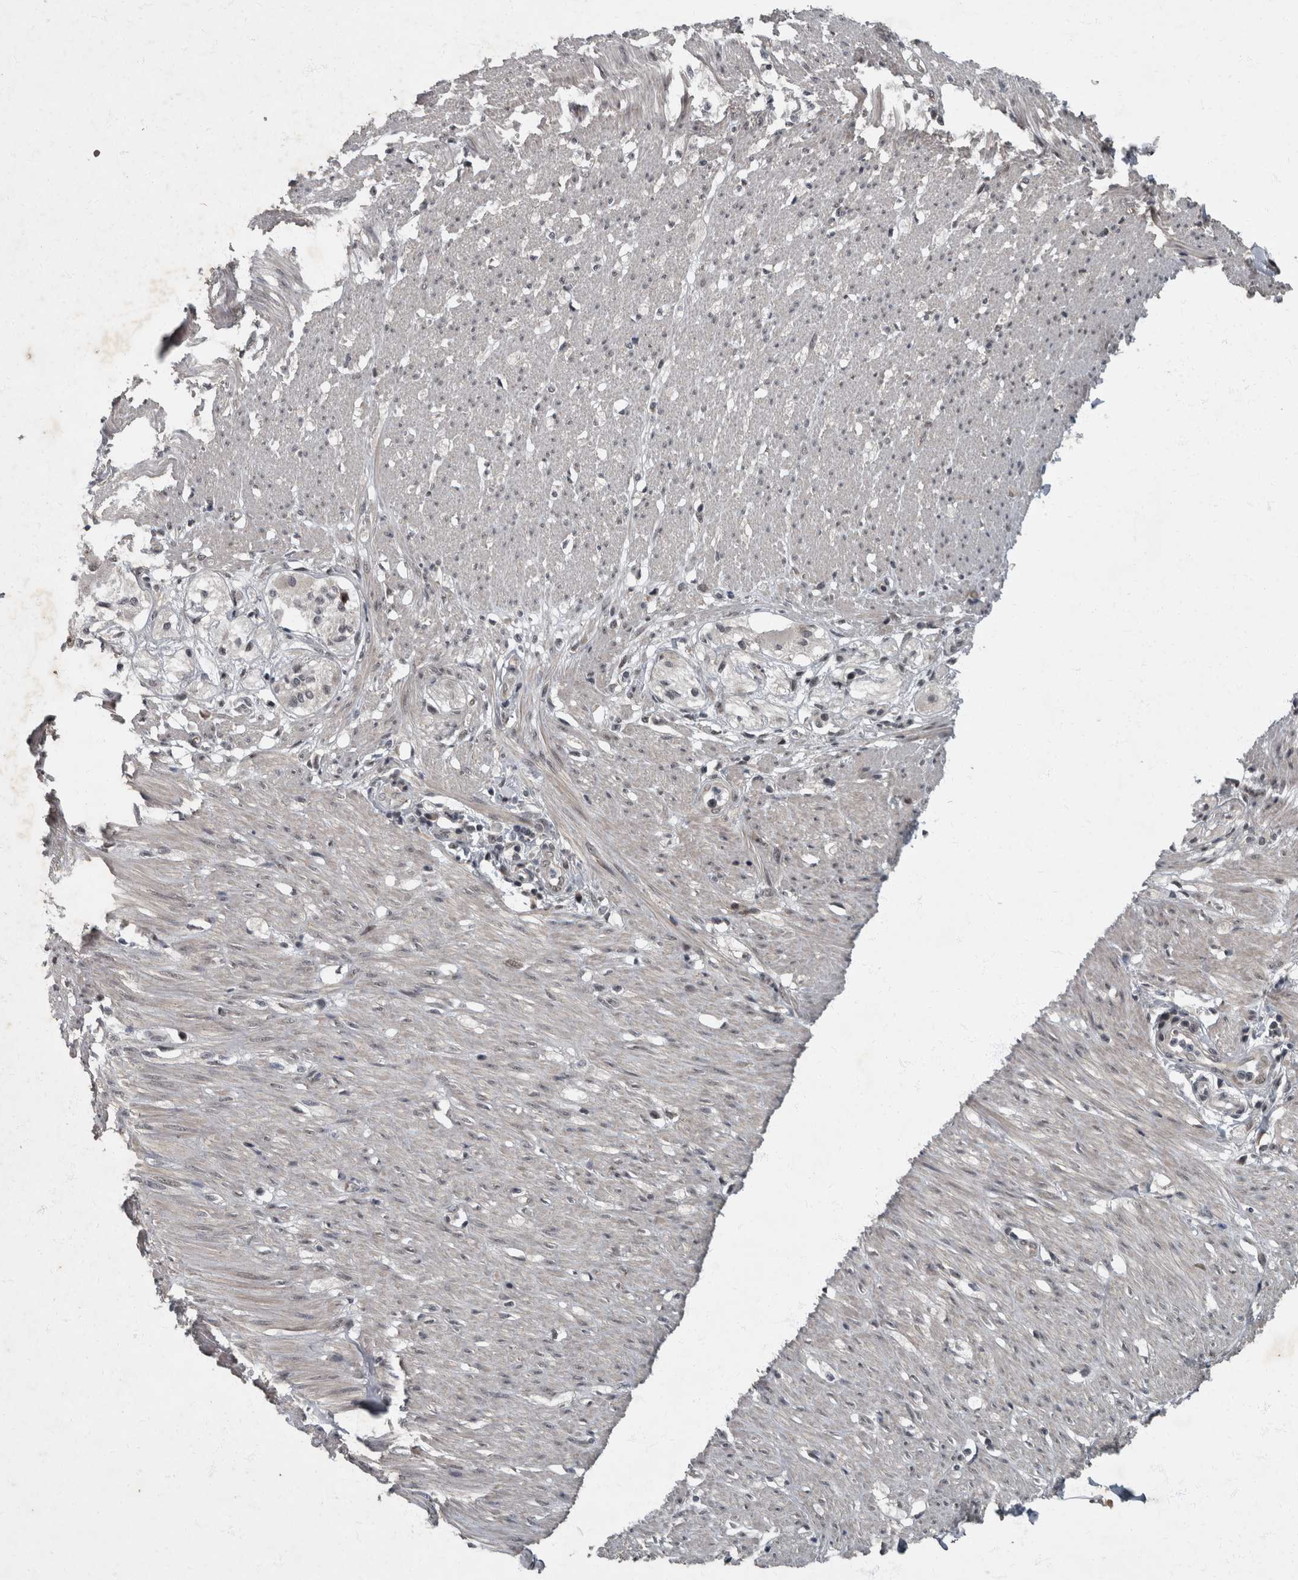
{"staining": {"intensity": "moderate", "quantity": "25%-75%", "location": "cytoplasmic/membranous,nuclear"}, "tissue": "smooth muscle", "cell_type": "Smooth muscle cells", "image_type": "normal", "snomed": [{"axis": "morphology", "description": "Normal tissue, NOS"}, {"axis": "morphology", "description": "Adenocarcinoma, NOS"}, {"axis": "topography", "description": "Colon"}, {"axis": "topography", "description": "Peripheral nerve tissue"}], "caption": "Immunohistochemistry of unremarkable smooth muscle demonstrates medium levels of moderate cytoplasmic/membranous,nuclear expression in approximately 25%-75% of smooth muscle cells. The protein is stained brown, and the nuclei are stained in blue (DAB (3,3'-diaminobenzidine) IHC with brightfield microscopy, high magnification).", "gene": "WDR33", "patient": {"sex": "male", "age": 14}}